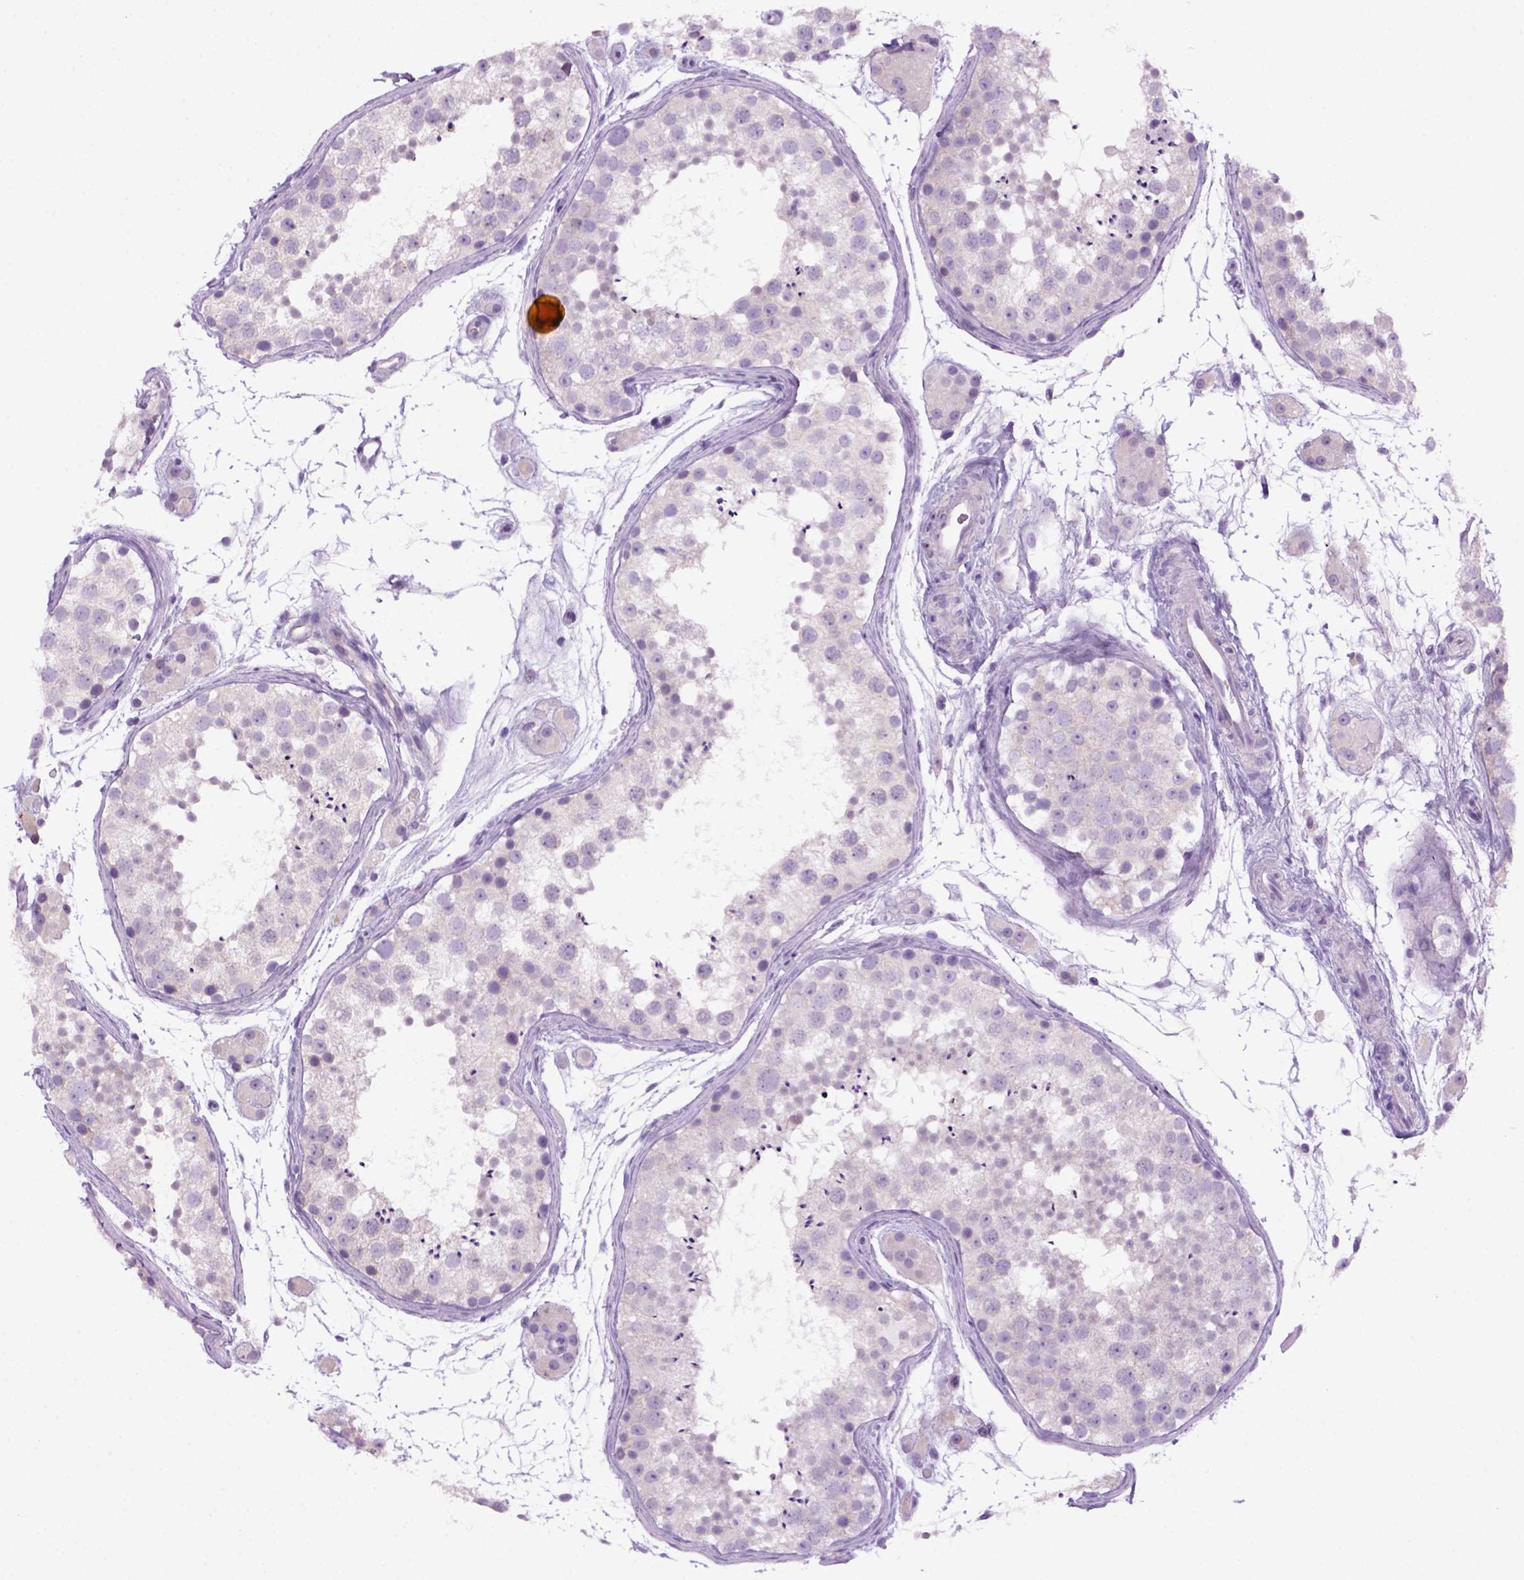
{"staining": {"intensity": "negative", "quantity": "none", "location": "none"}, "tissue": "testis", "cell_type": "Cells in seminiferous ducts", "image_type": "normal", "snomed": [{"axis": "morphology", "description": "Normal tissue, NOS"}, {"axis": "topography", "description": "Testis"}], "caption": "High power microscopy micrograph of an immunohistochemistry photomicrograph of normal testis, revealing no significant staining in cells in seminiferous ducts.", "gene": "DNAH11", "patient": {"sex": "male", "age": 41}}